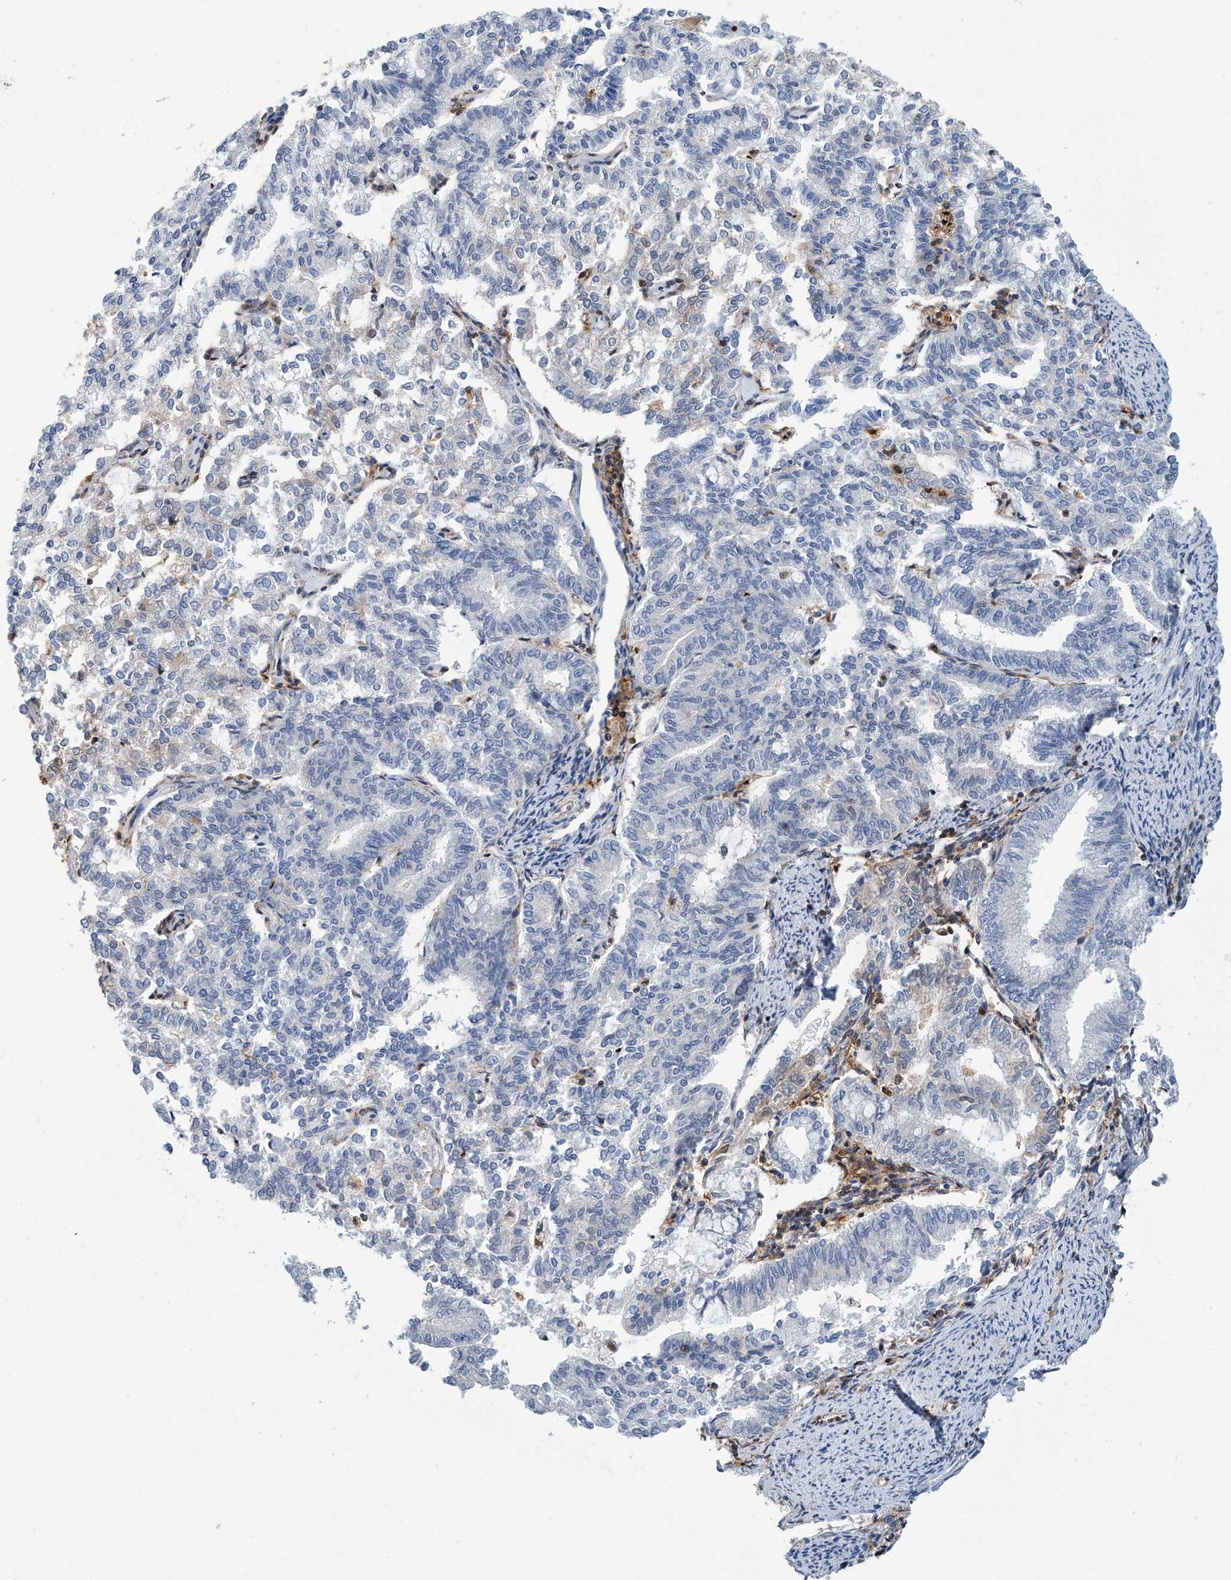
{"staining": {"intensity": "negative", "quantity": "none", "location": "none"}, "tissue": "endometrial cancer", "cell_type": "Tumor cells", "image_type": "cancer", "snomed": [{"axis": "morphology", "description": "Adenocarcinoma, NOS"}, {"axis": "topography", "description": "Endometrium"}], "caption": "A high-resolution micrograph shows IHC staining of adenocarcinoma (endometrial), which reveals no significant expression in tumor cells.", "gene": "PSMB10", "patient": {"sex": "female", "age": 79}}